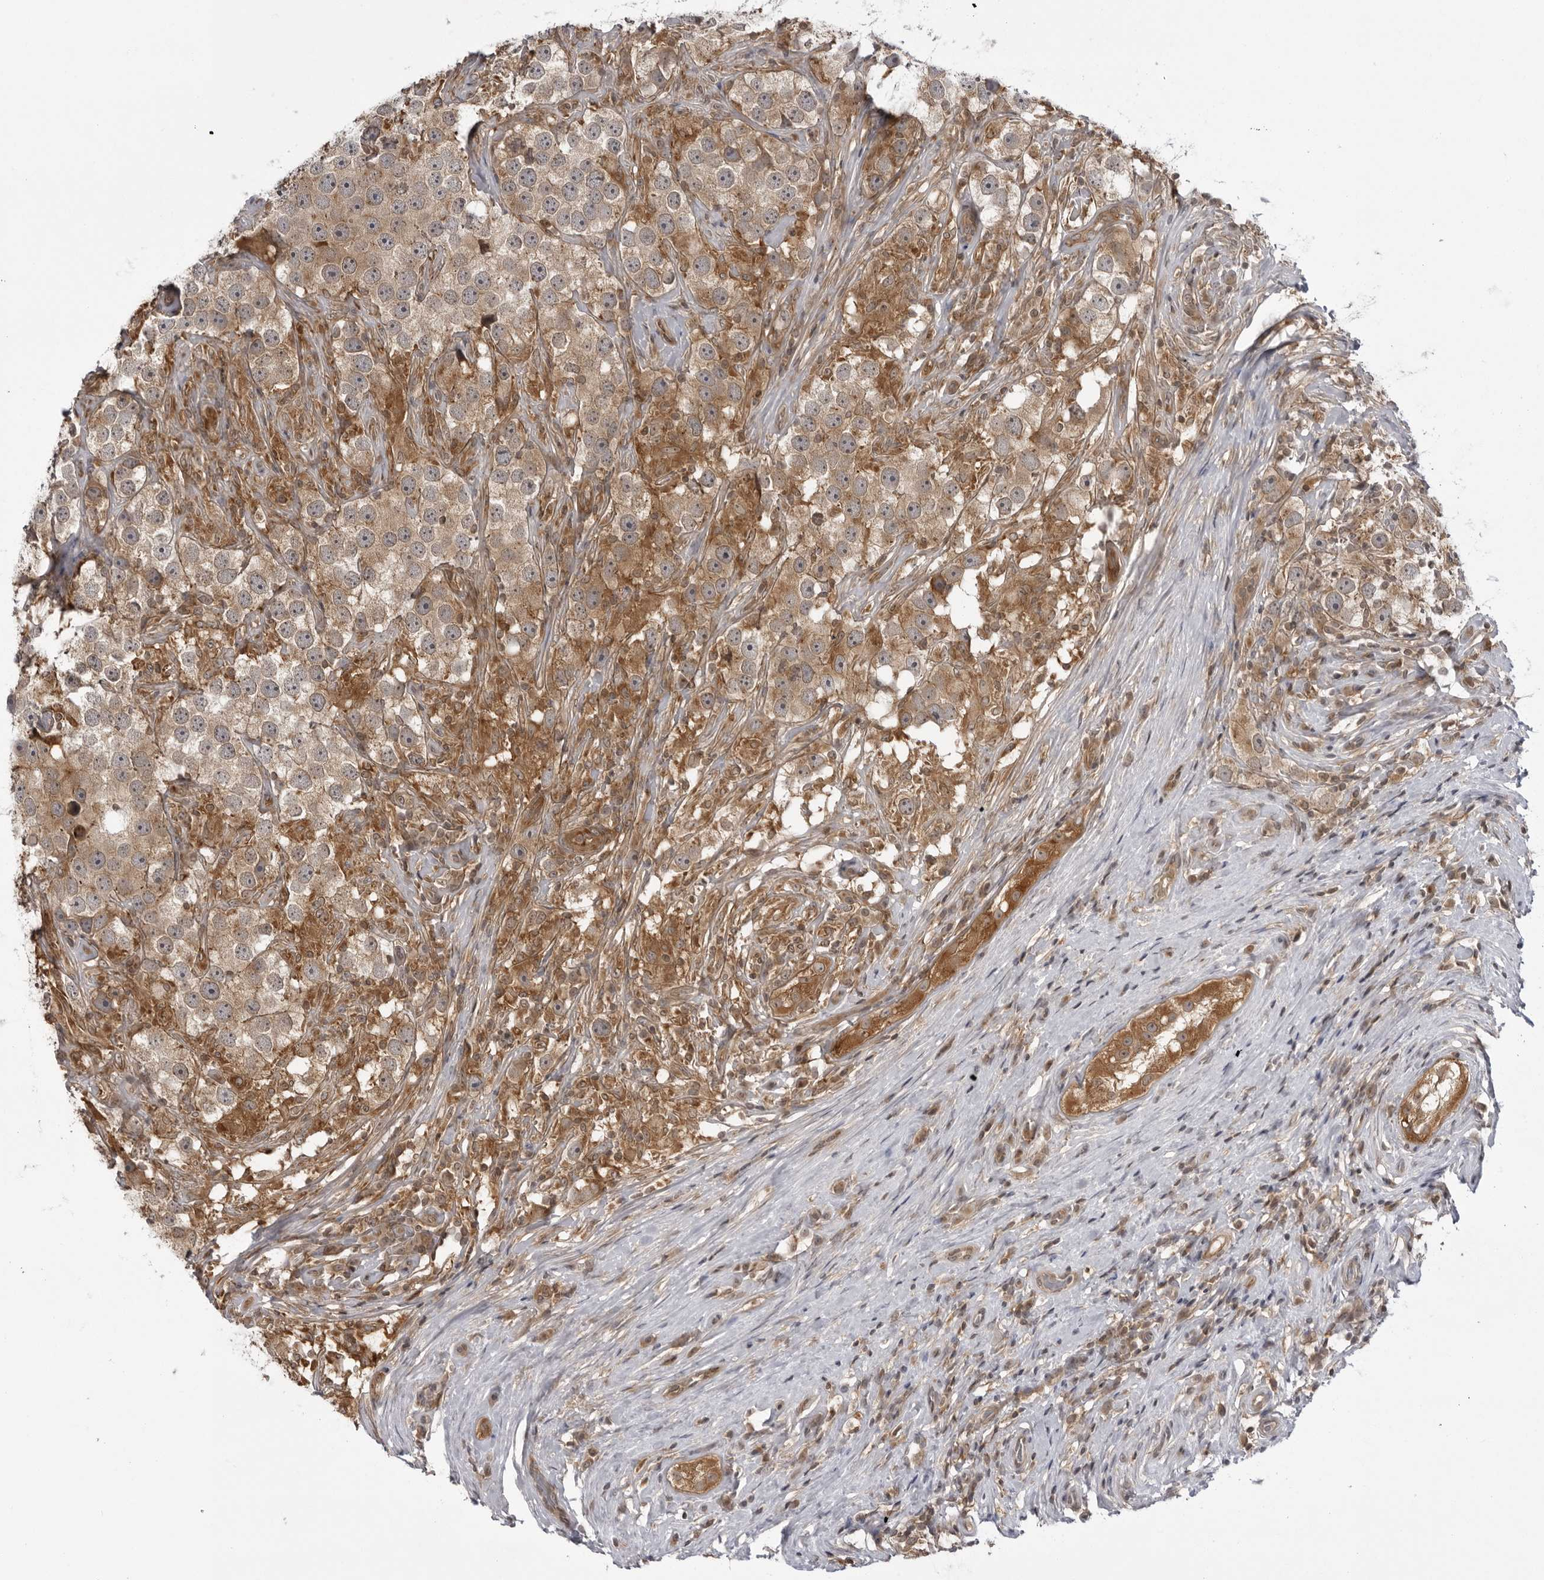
{"staining": {"intensity": "weak", "quantity": ">75%", "location": "cytoplasmic/membranous"}, "tissue": "testis cancer", "cell_type": "Tumor cells", "image_type": "cancer", "snomed": [{"axis": "morphology", "description": "Seminoma, NOS"}, {"axis": "topography", "description": "Testis"}], "caption": "High-magnification brightfield microscopy of testis cancer stained with DAB (brown) and counterstained with hematoxylin (blue). tumor cells exhibit weak cytoplasmic/membranous staining is seen in about>75% of cells.", "gene": "USP43", "patient": {"sex": "male", "age": 49}}